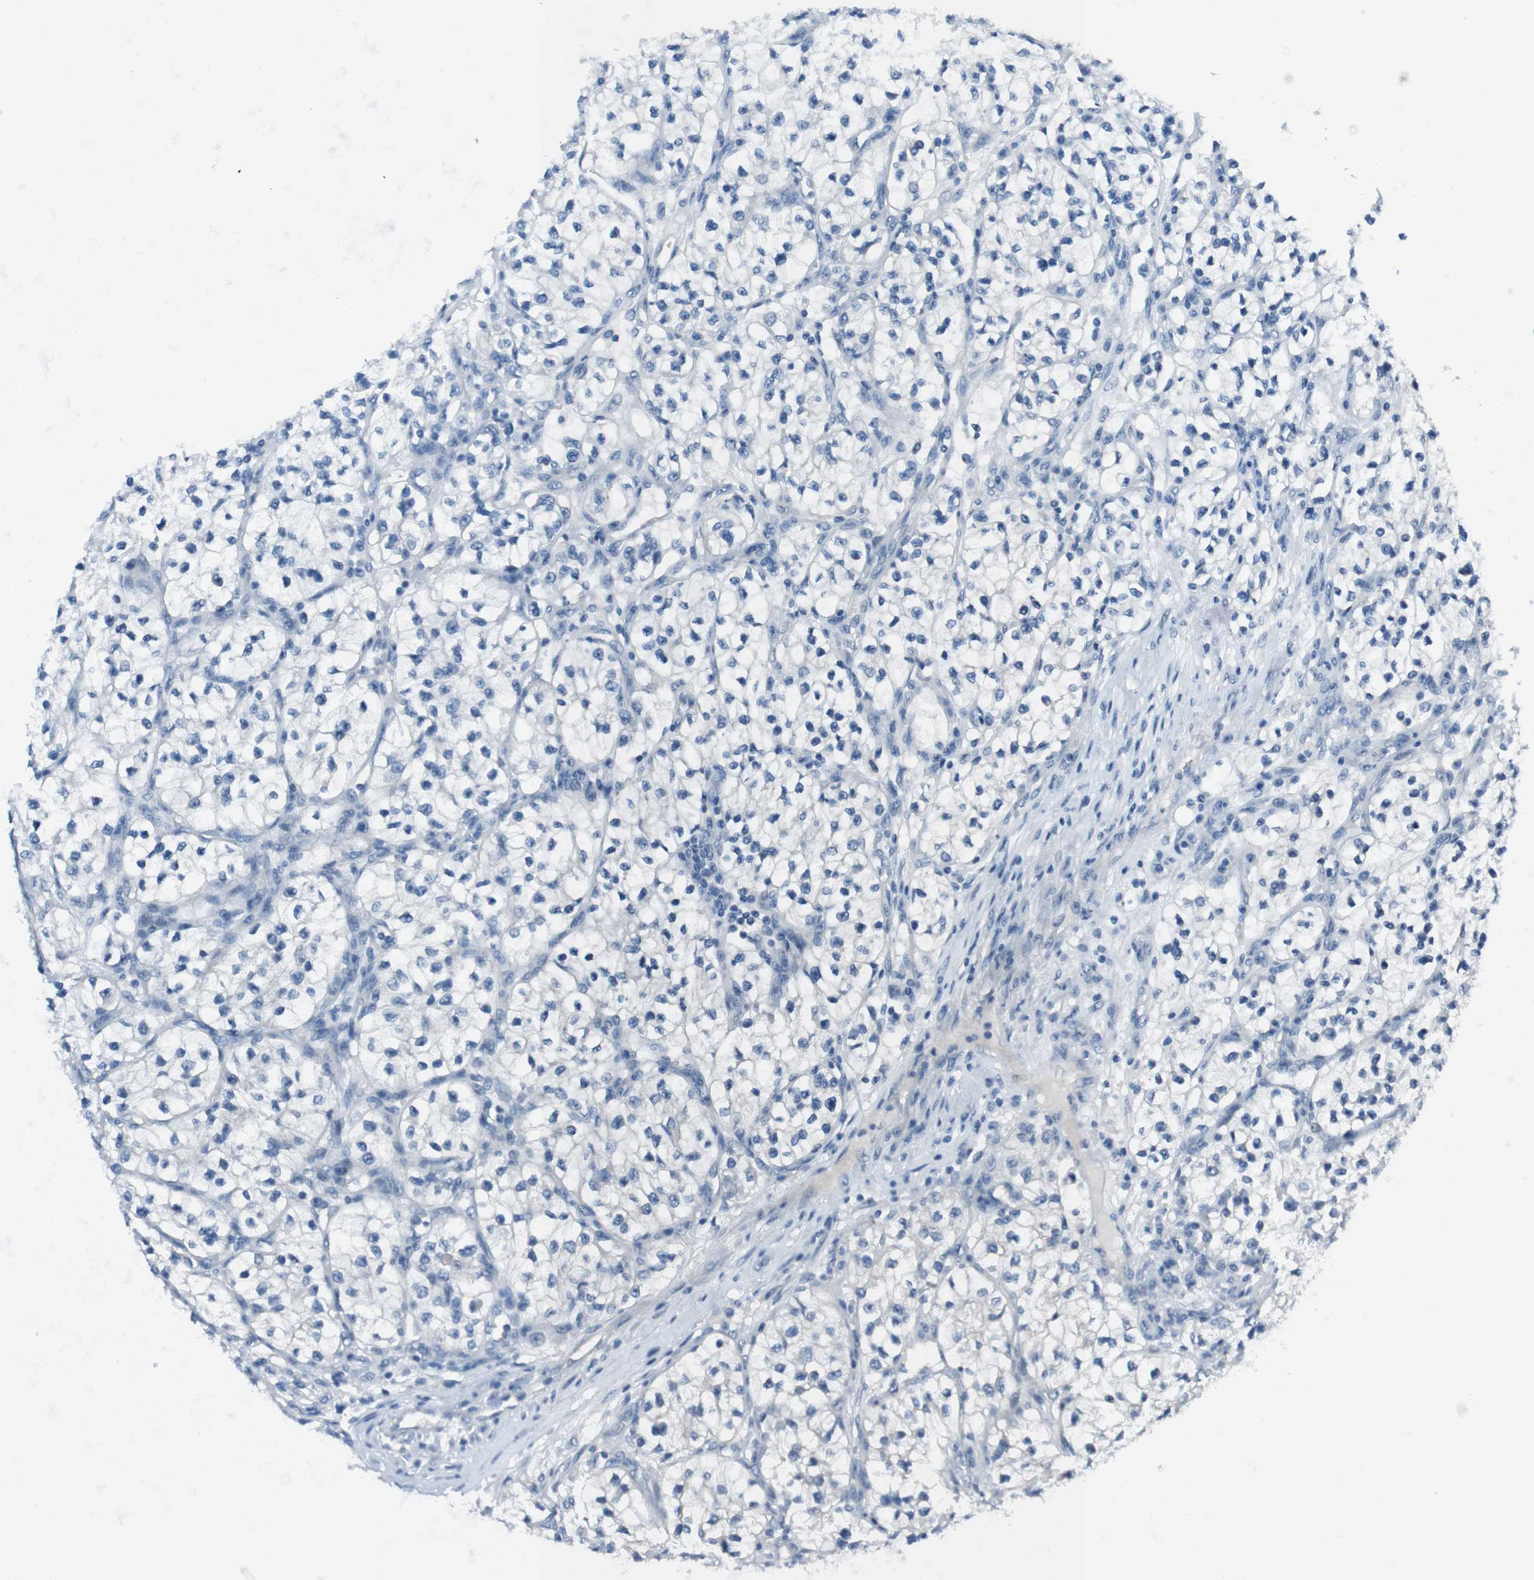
{"staining": {"intensity": "negative", "quantity": "none", "location": "none"}, "tissue": "renal cancer", "cell_type": "Tumor cells", "image_type": "cancer", "snomed": [{"axis": "morphology", "description": "Adenocarcinoma, NOS"}, {"axis": "topography", "description": "Kidney"}], "caption": "IHC of renal cancer (adenocarcinoma) shows no staining in tumor cells. (Immunohistochemistry (ihc), brightfield microscopy, high magnification).", "gene": "HRH2", "patient": {"sex": "female", "age": 57}}